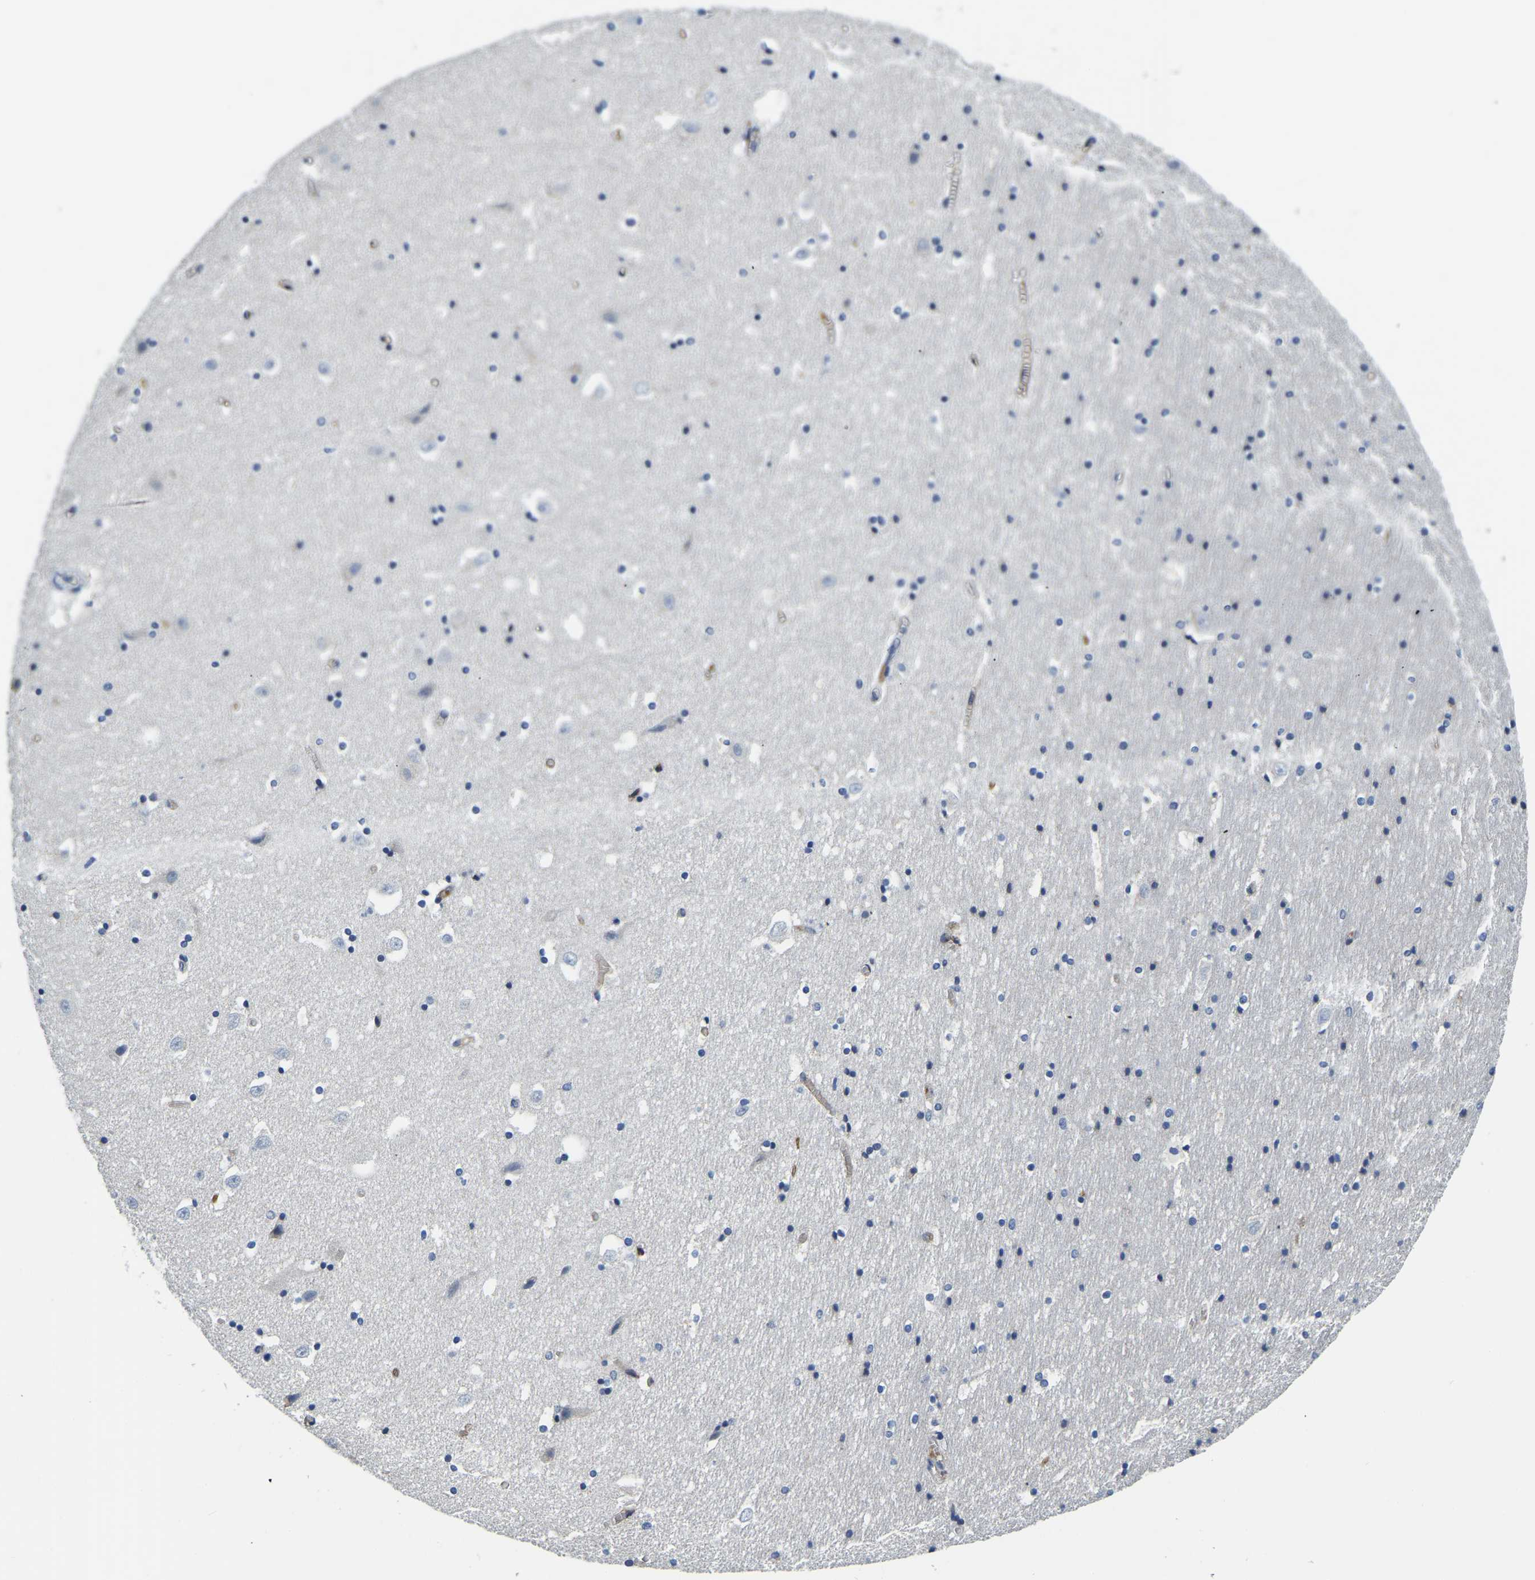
{"staining": {"intensity": "negative", "quantity": "none", "location": "none"}, "tissue": "hippocampus", "cell_type": "Glial cells", "image_type": "normal", "snomed": [{"axis": "morphology", "description": "Normal tissue, NOS"}, {"axis": "topography", "description": "Hippocampus"}], "caption": "An immunohistochemistry (IHC) photomicrograph of benign hippocampus is shown. There is no staining in glial cells of hippocampus. (DAB immunohistochemistry (IHC), high magnification).", "gene": "ITGA2", "patient": {"sex": "male", "age": 45}}